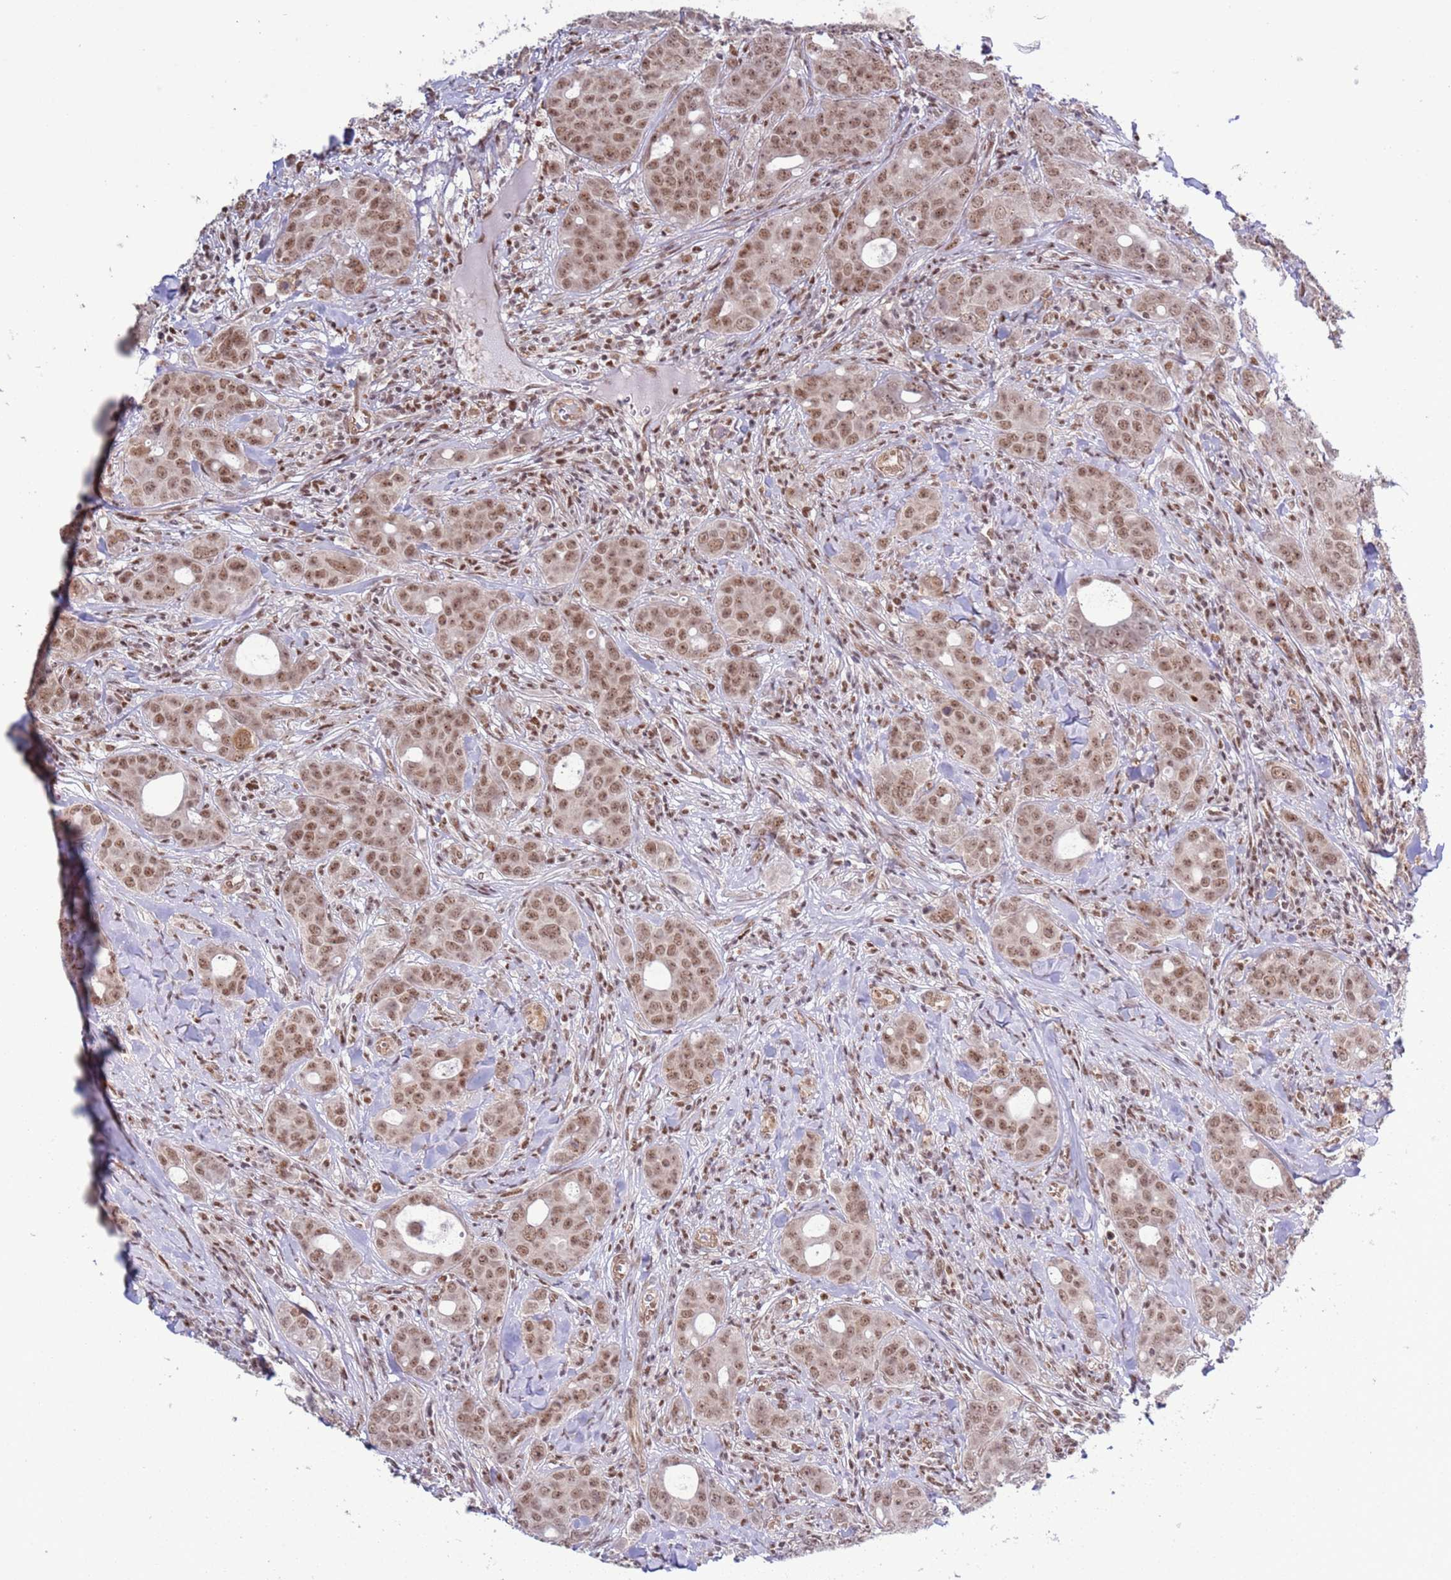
{"staining": {"intensity": "moderate", "quantity": ">75%", "location": "nuclear"}, "tissue": "breast cancer", "cell_type": "Tumor cells", "image_type": "cancer", "snomed": [{"axis": "morphology", "description": "Duct carcinoma"}, {"axis": "topography", "description": "Breast"}], "caption": "Protein expression analysis of breast cancer displays moderate nuclear positivity in approximately >75% of tumor cells.", "gene": "PRPF6", "patient": {"sex": "female", "age": 43}}